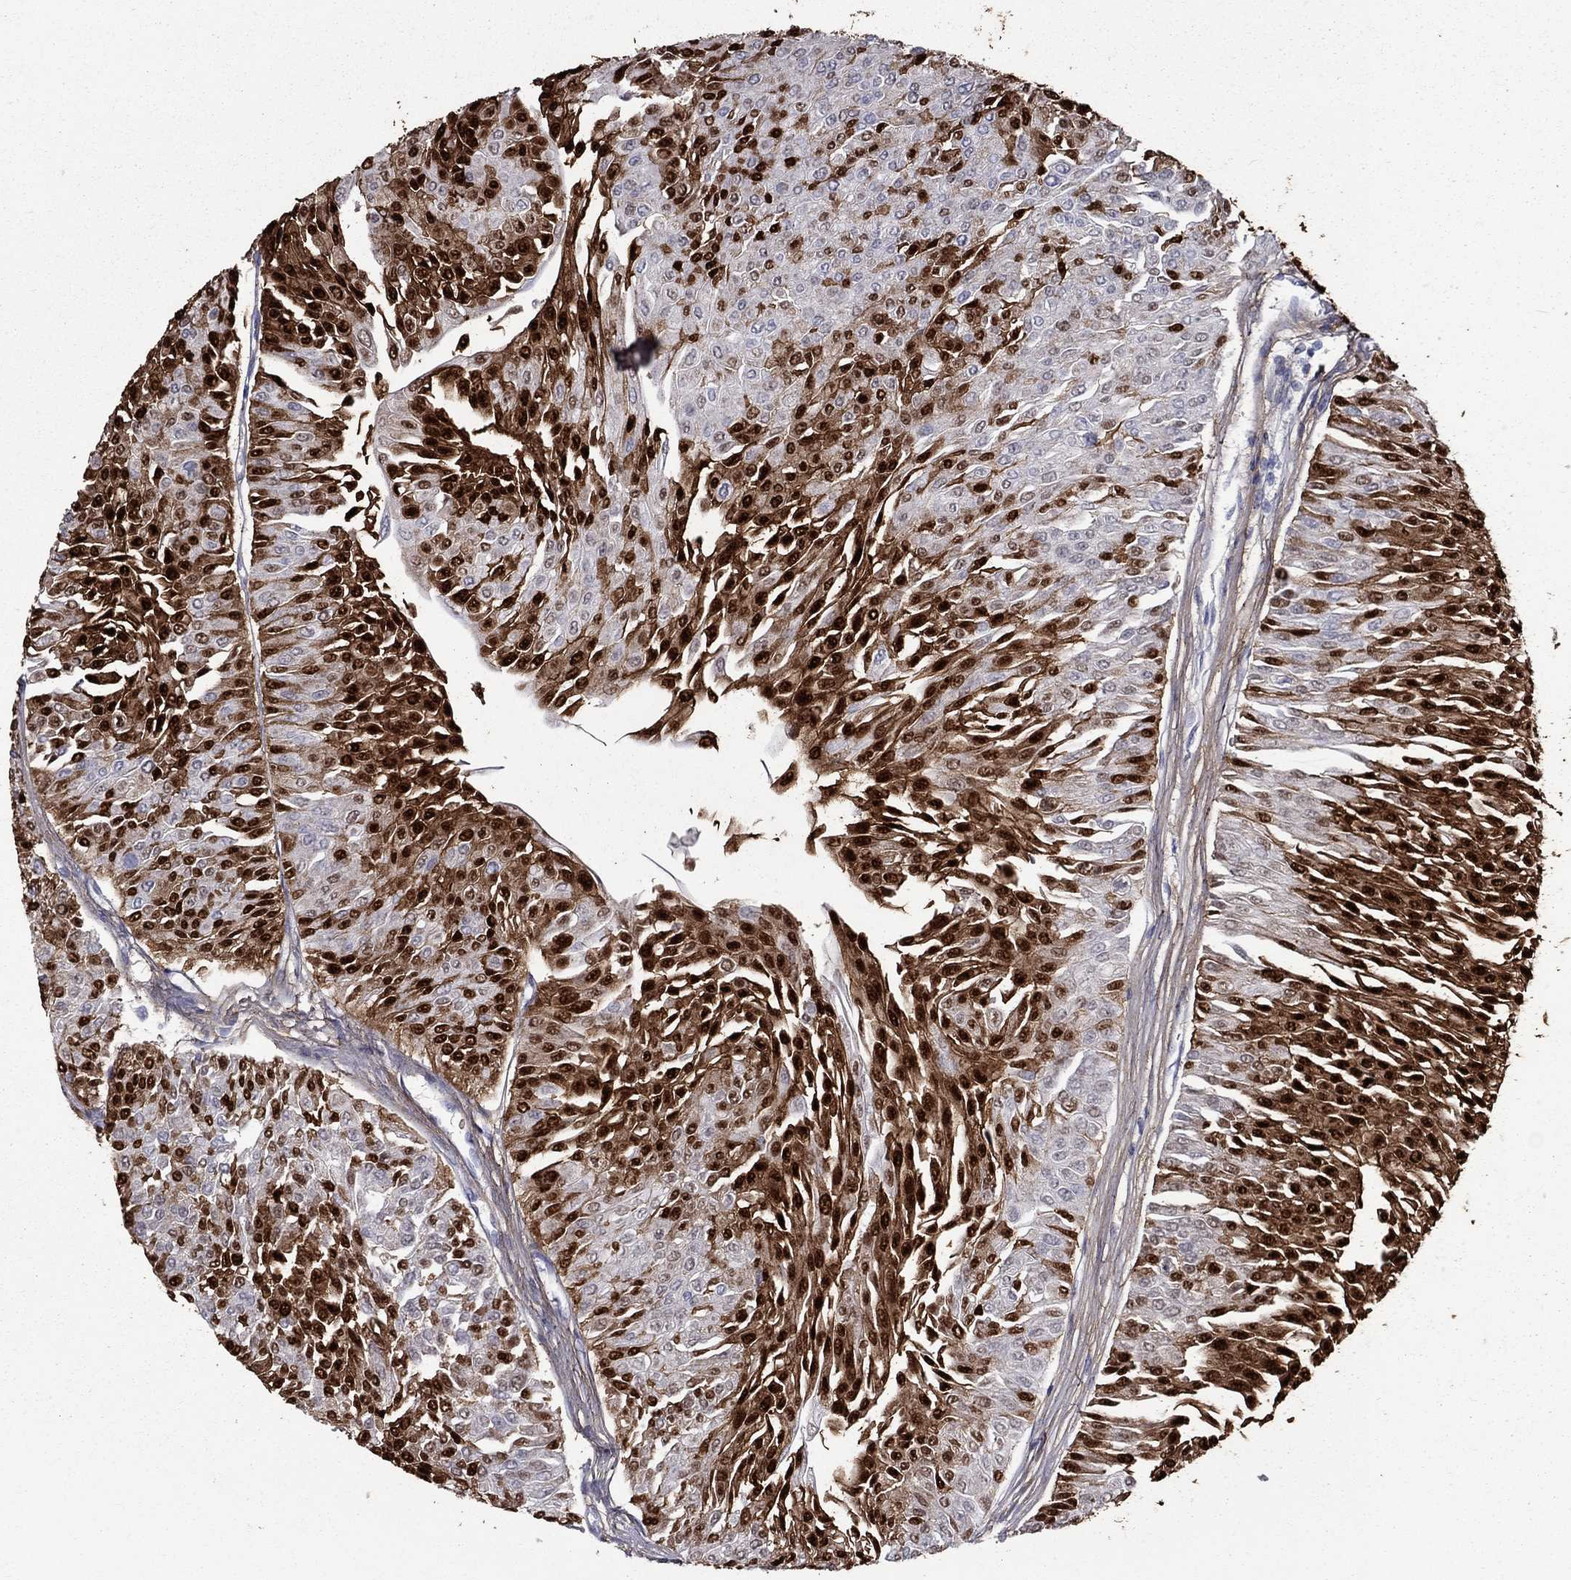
{"staining": {"intensity": "strong", "quantity": "25%-75%", "location": "cytoplasmic/membranous,nuclear"}, "tissue": "urothelial cancer", "cell_type": "Tumor cells", "image_type": "cancer", "snomed": [{"axis": "morphology", "description": "Urothelial carcinoma, Low grade"}, {"axis": "topography", "description": "Urinary bladder"}], "caption": "Urothelial cancer stained with a protein marker shows strong staining in tumor cells.", "gene": "ANXA10", "patient": {"sex": "male", "age": 67}}